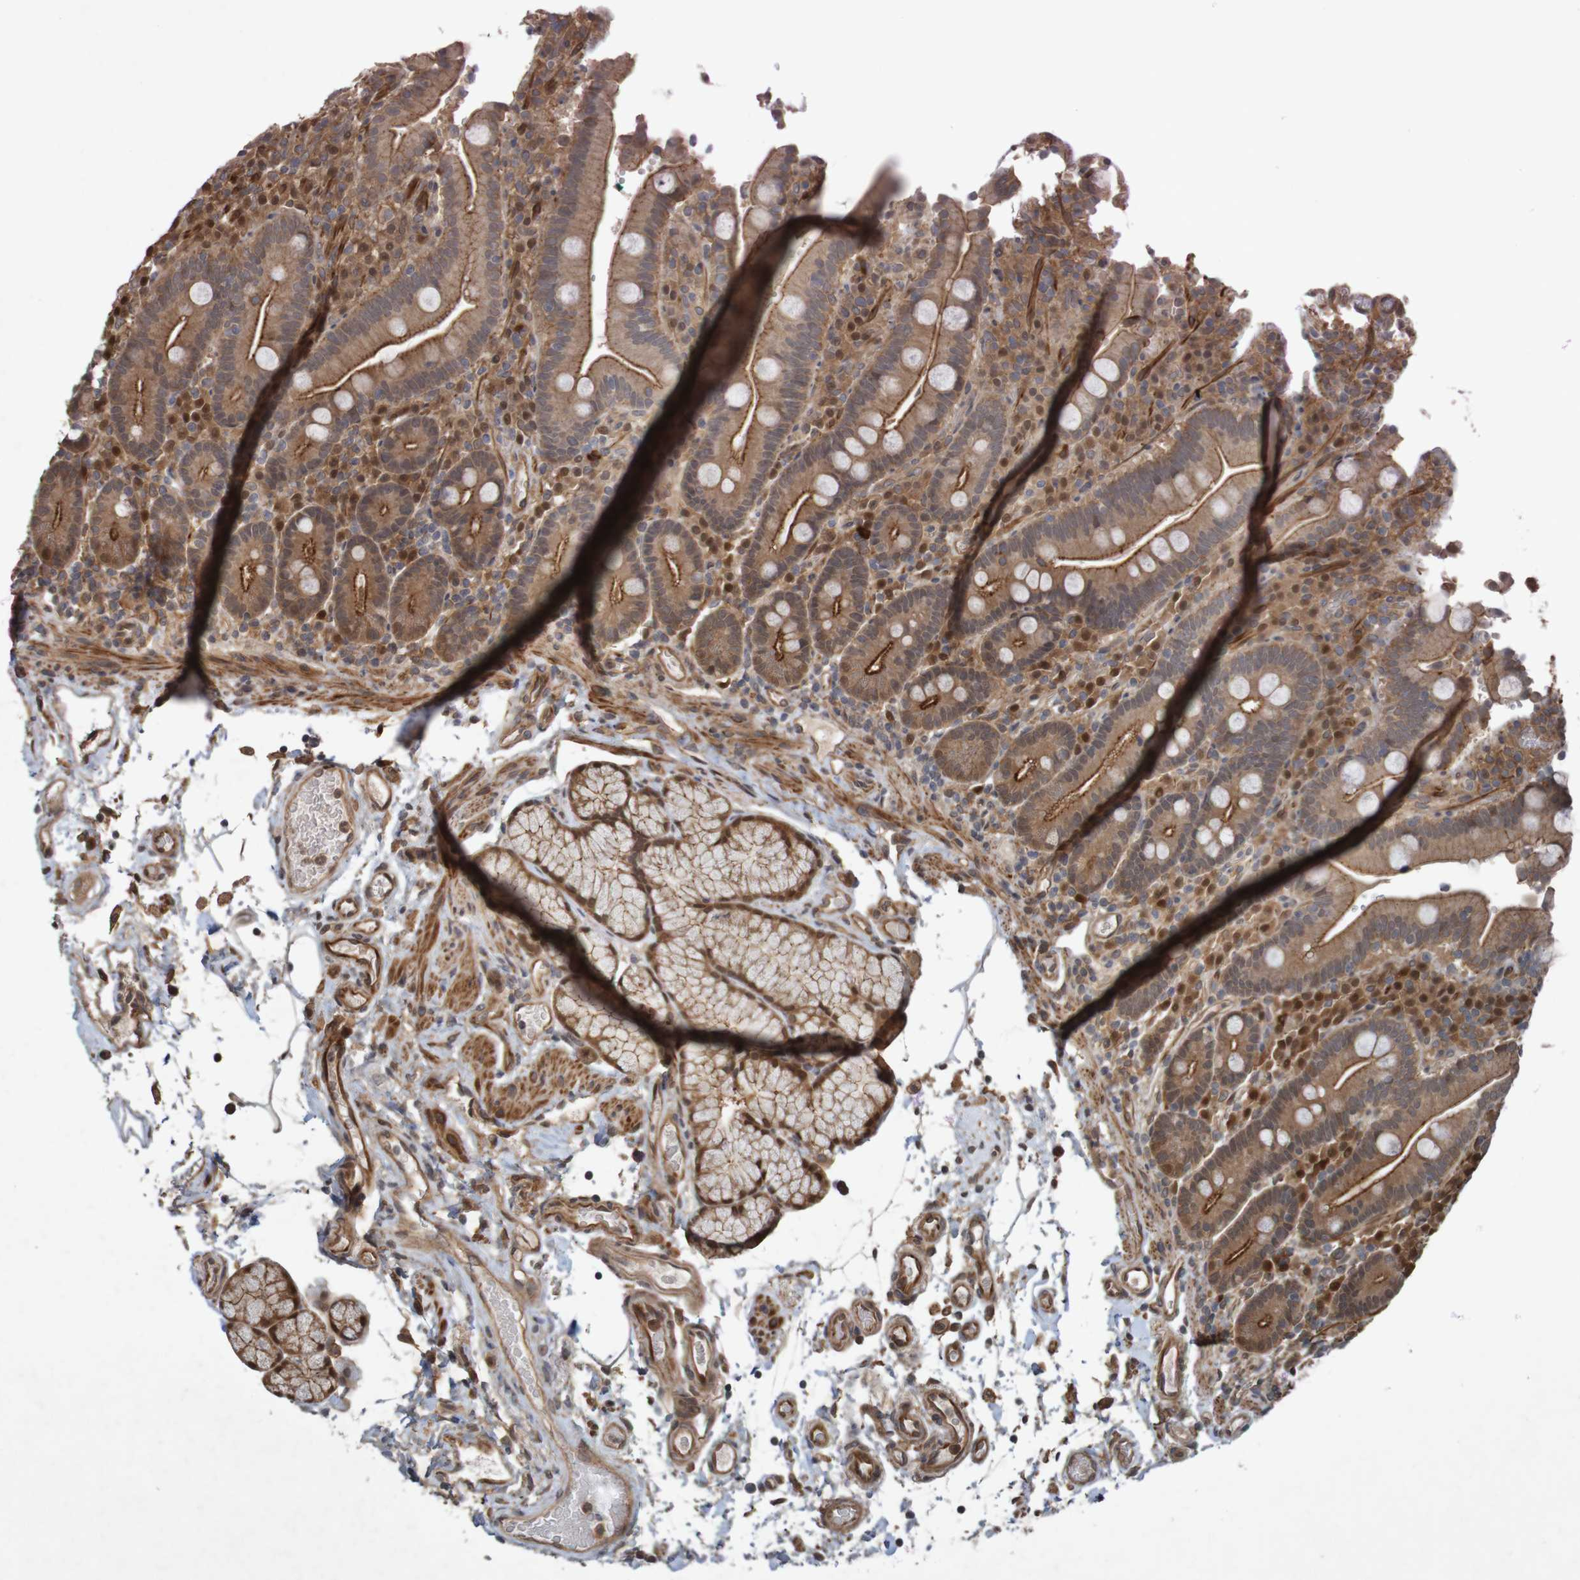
{"staining": {"intensity": "moderate", "quantity": ">75%", "location": "cytoplasmic/membranous"}, "tissue": "duodenum", "cell_type": "Glandular cells", "image_type": "normal", "snomed": [{"axis": "morphology", "description": "Normal tissue, NOS"}, {"axis": "topography", "description": "Small intestine, NOS"}], "caption": "Immunohistochemistry (IHC) staining of unremarkable duodenum, which demonstrates medium levels of moderate cytoplasmic/membranous positivity in about >75% of glandular cells indicating moderate cytoplasmic/membranous protein staining. The staining was performed using DAB (brown) for protein detection and nuclei were counterstained in hematoxylin (blue).", "gene": "ARHGEF11", "patient": {"sex": "female", "age": 71}}